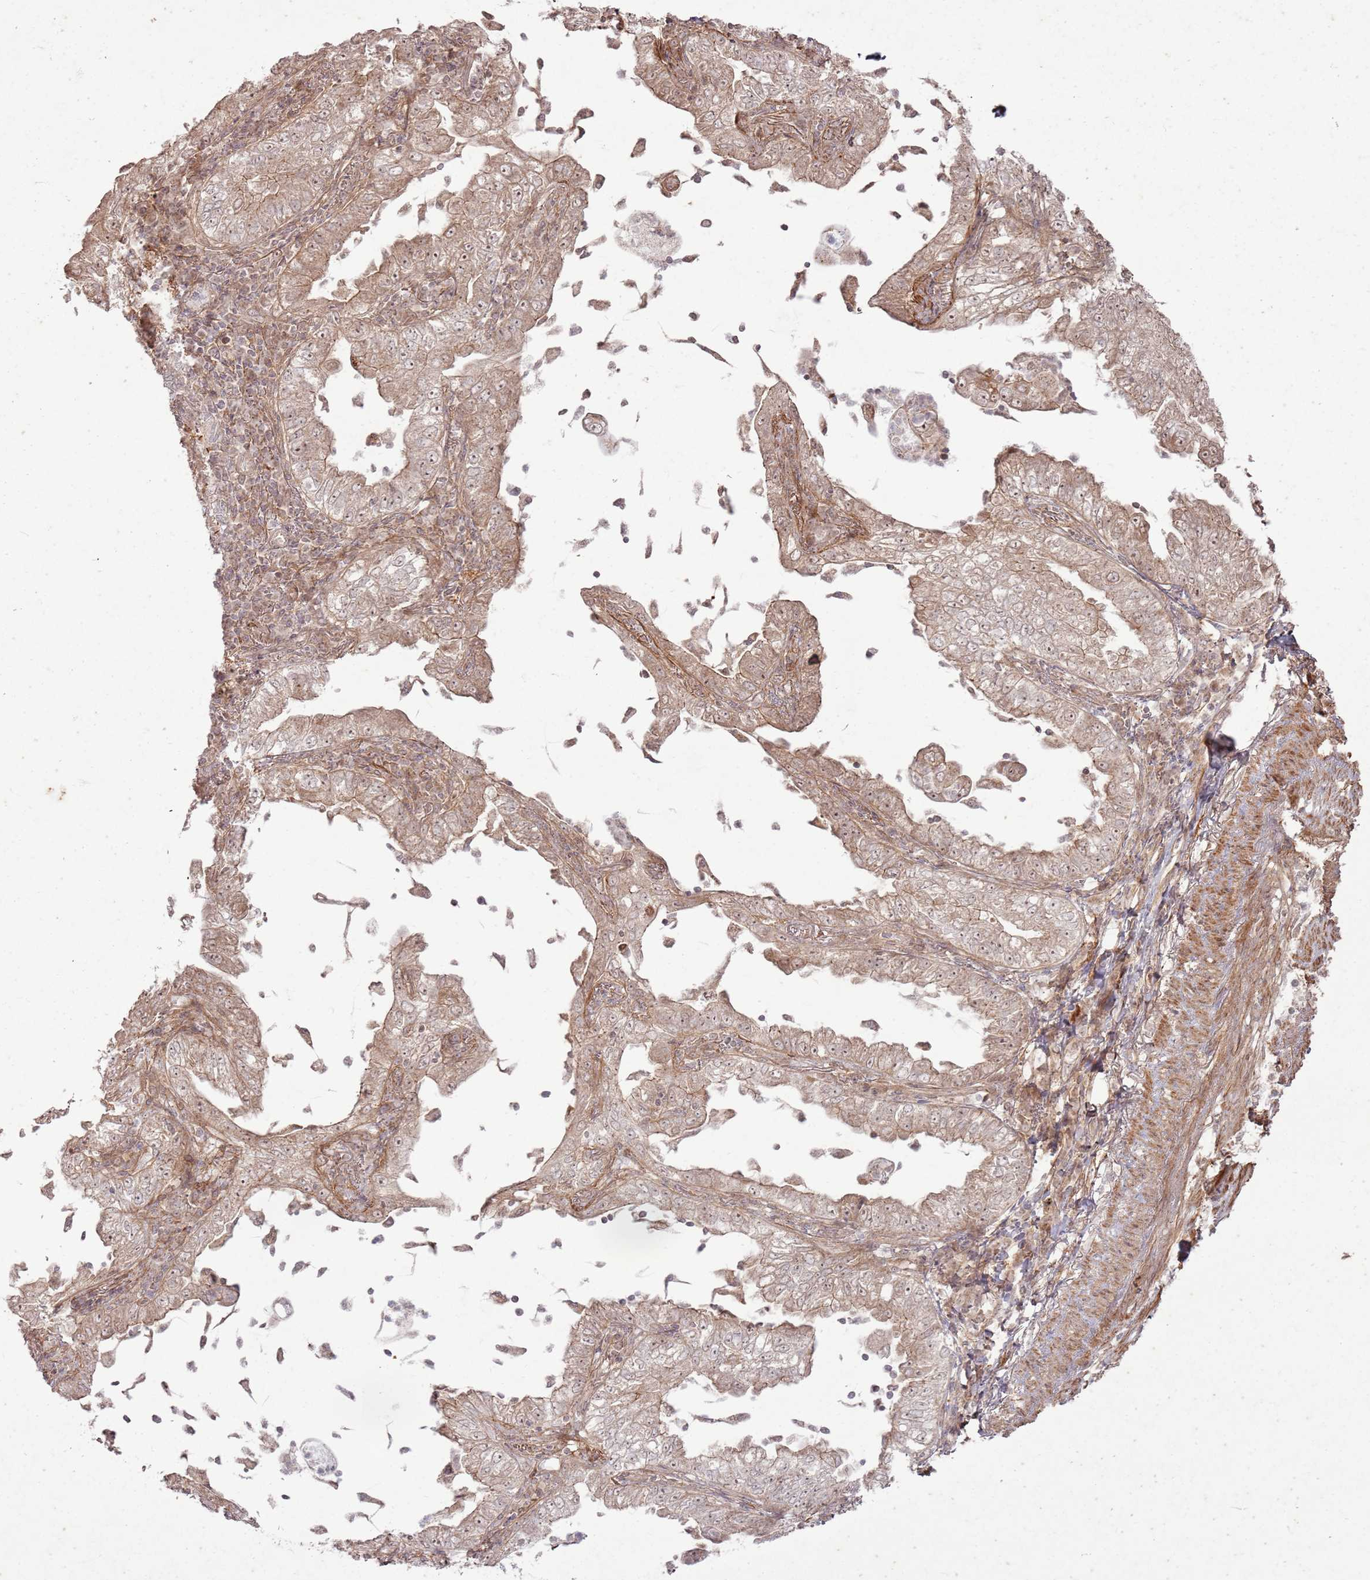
{"staining": {"intensity": "moderate", "quantity": ">75%", "location": "cytoplasmic/membranous,nuclear"}, "tissue": "lung cancer", "cell_type": "Tumor cells", "image_type": "cancer", "snomed": [{"axis": "morphology", "description": "Adenocarcinoma, NOS"}, {"axis": "topography", "description": "Lung"}], "caption": "This histopathology image shows immunohistochemistry staining of human lung adenocarcinoma, with medium moderate cytoplasmic/membranous and nuclear staining in about >75% of tumor cells.", "gene": "ZNF623", "patient": {"sex": "female", "age": 73}}